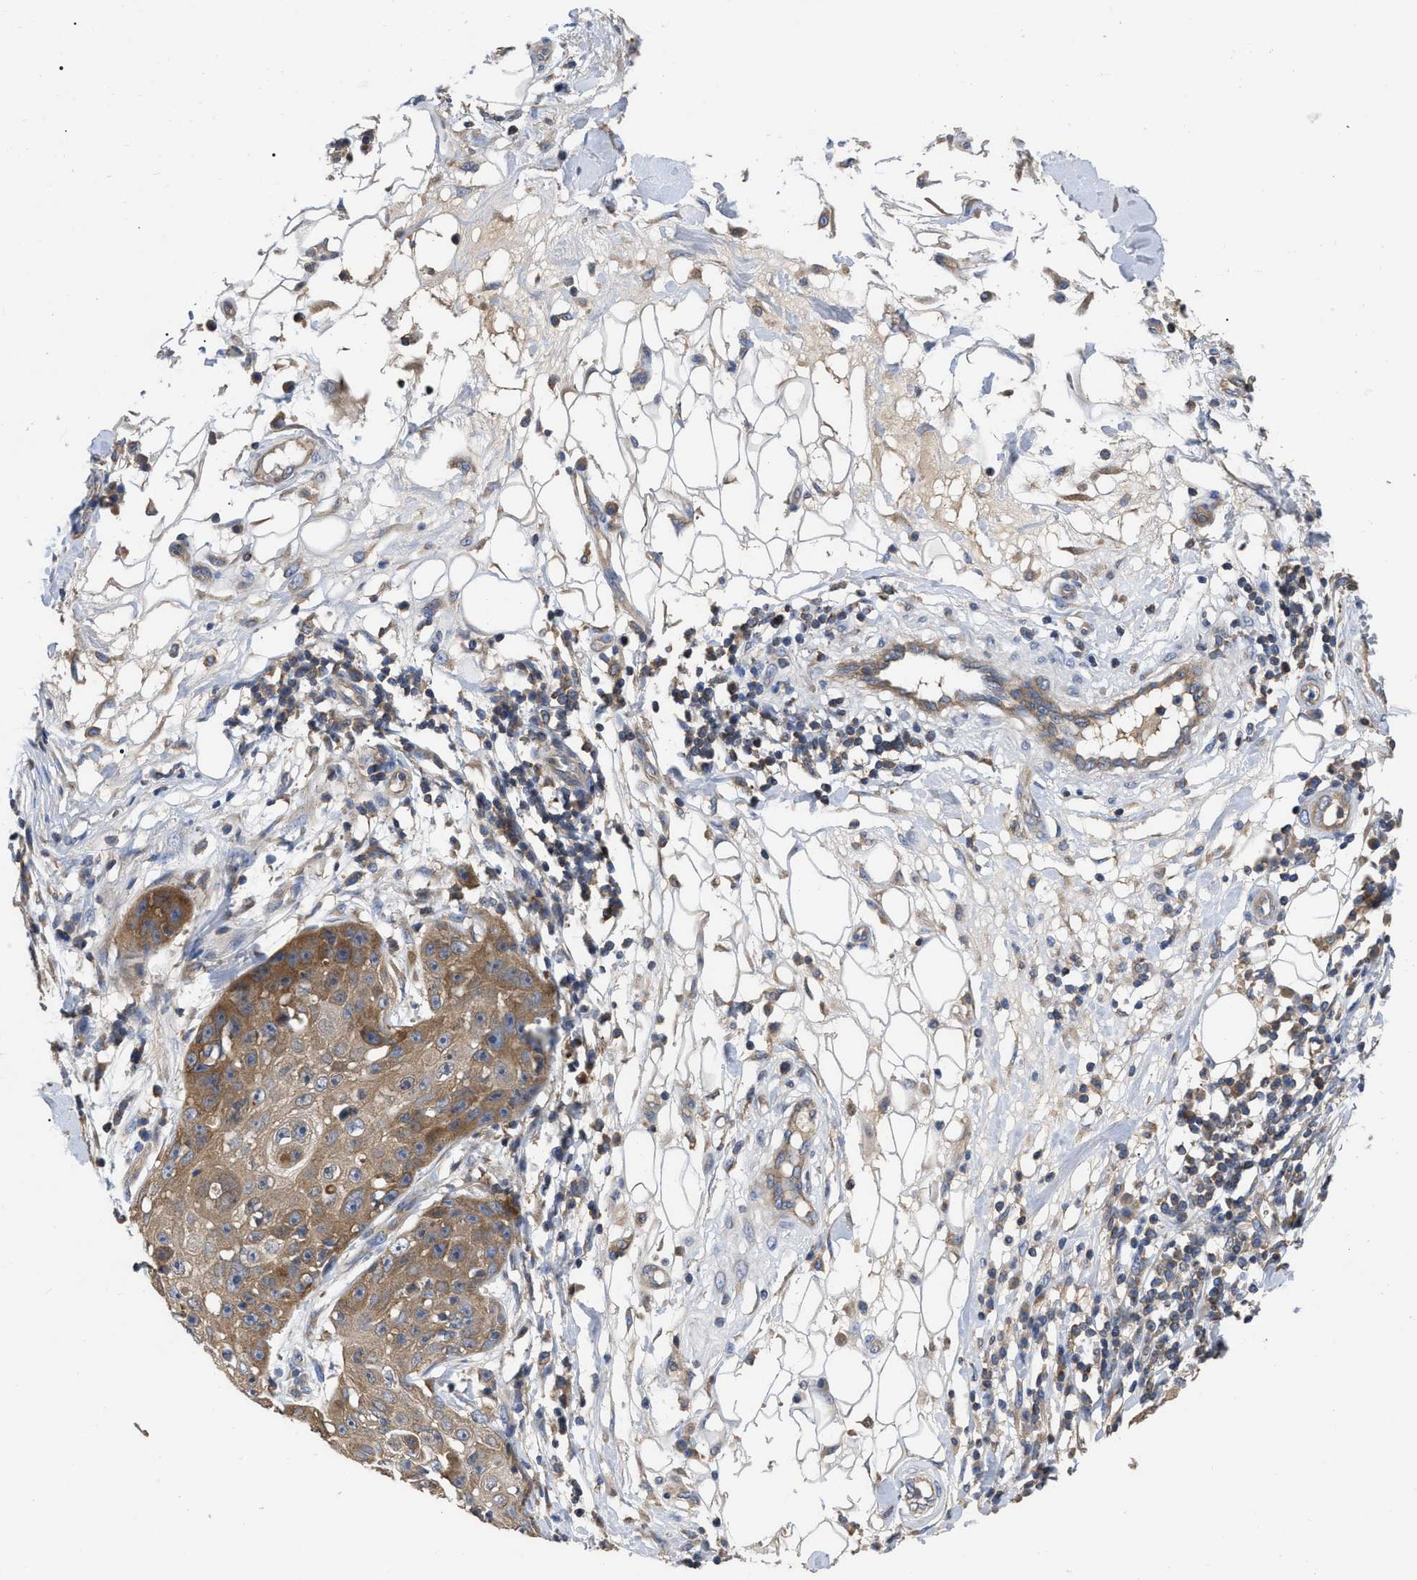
{"staining": {"intensity": "weak", "quantity": ">75%", "location": "cytoplasmic/membranous"}, "tissue": "skin cancer", "cell_type": "Tumor cells", "image_type": "cancer", "snomed": [{"axis": "morphology", "description": "Squamous cell carcinoma, NOS"}, {"axis": "topography", "description": "Skin"}], "caption": "Immunohistochemical staining of skin cancer displays low levels of weak cytoplasmic/membranous protein expression in about >75% of tumor cells.", "gene": "RAP1GDS1", "patient": {"sex": "male", "age": 86}}